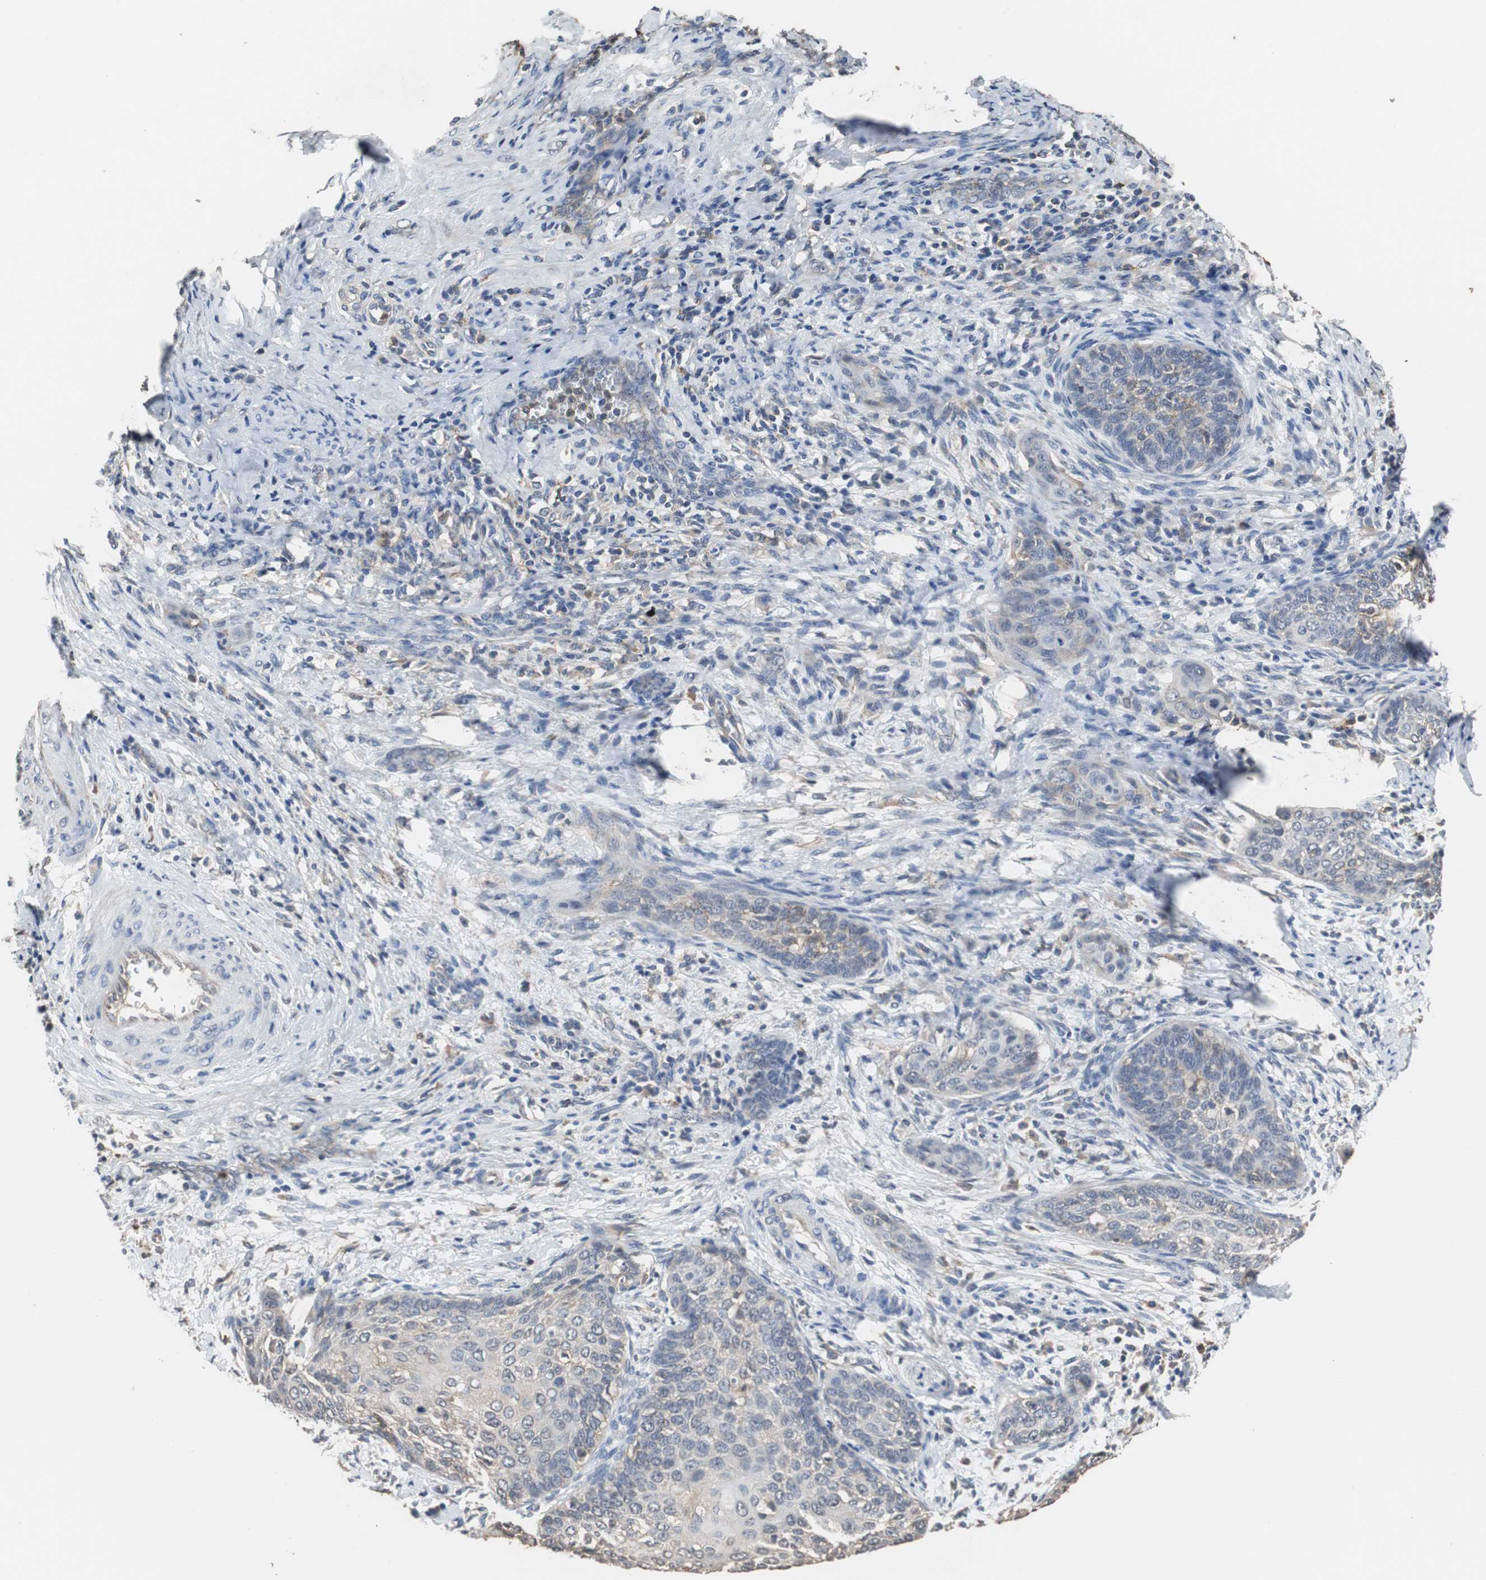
{"staining": {"intensity": "weak", "quantity": "<25%", "location": "cytoplasmic/membranous"}, "tissue": "cervical cancer", "cell_type": "Tumor cells", "image_type": "cancer", "snomed": [{"axis": "morphology", "description": "Squamous cell carcinoma, NOS"}, {"axis": "topography", "description": "Cervix"}], "caption": "Tumor cells are negative for brown protein staining in squamous cell carcinoma (cervical).", "gene": "SCIMP", "patient": {"sex": "female", "age": 33}}